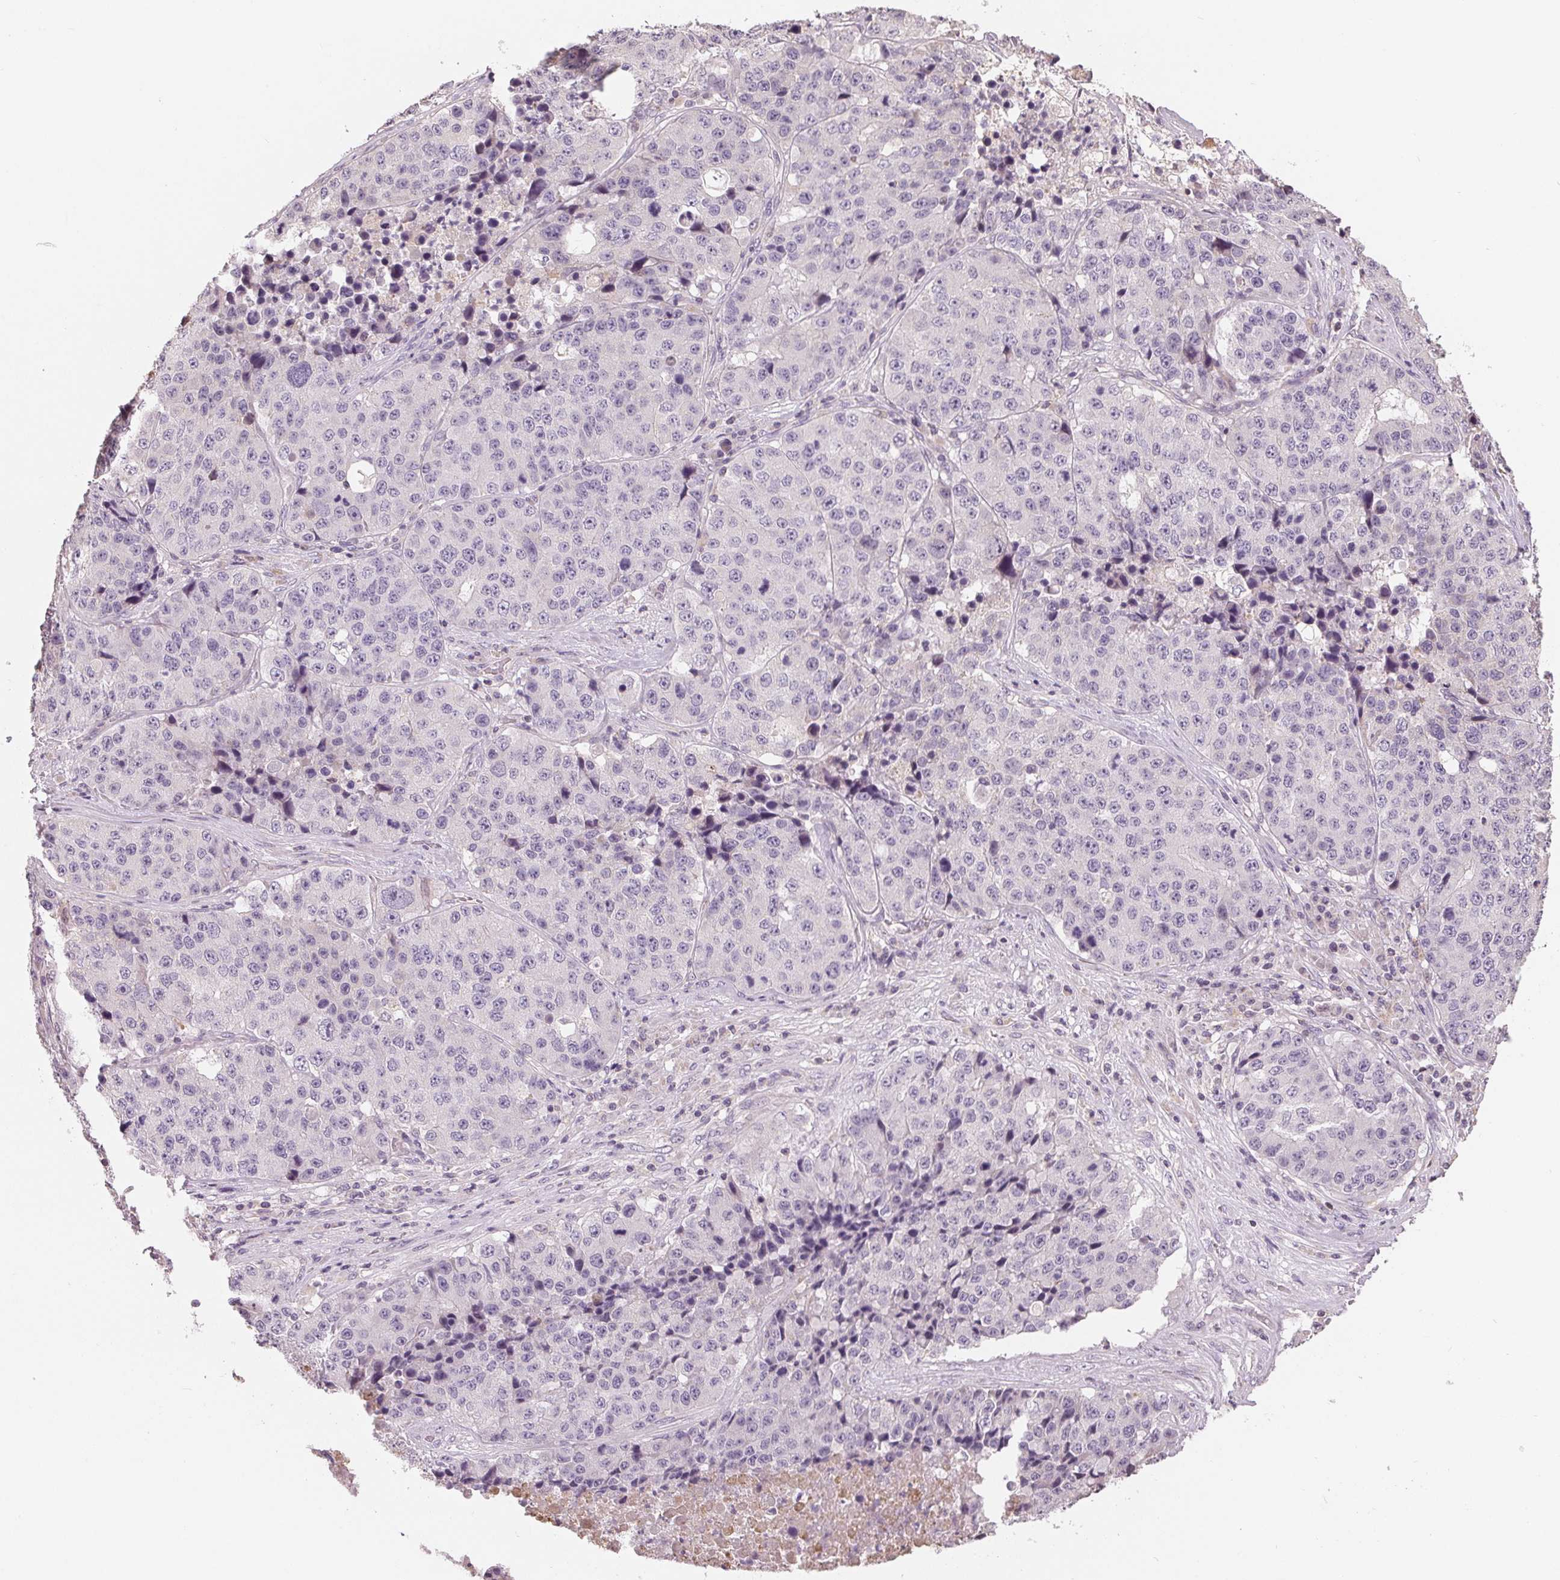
{"staining": {"intensity": "negative", "quantity": "none", "location": "none"}, "tissue": "stomach cancer", "cell_type": "Tumor cells", "image_type": "cancer", "snomed": [{"axis": "morphology", "description": "Adenocarcinoma, NOS"}, {"axis": "topography", "description": "Stomach"}], "caption": "Immunohistochemistry (IHC) of adenocarcinoma (stomach) reveals no staining in tumor cells.", "gene": "VTCN1", "patient": {"sex": "male", "age": 71}}